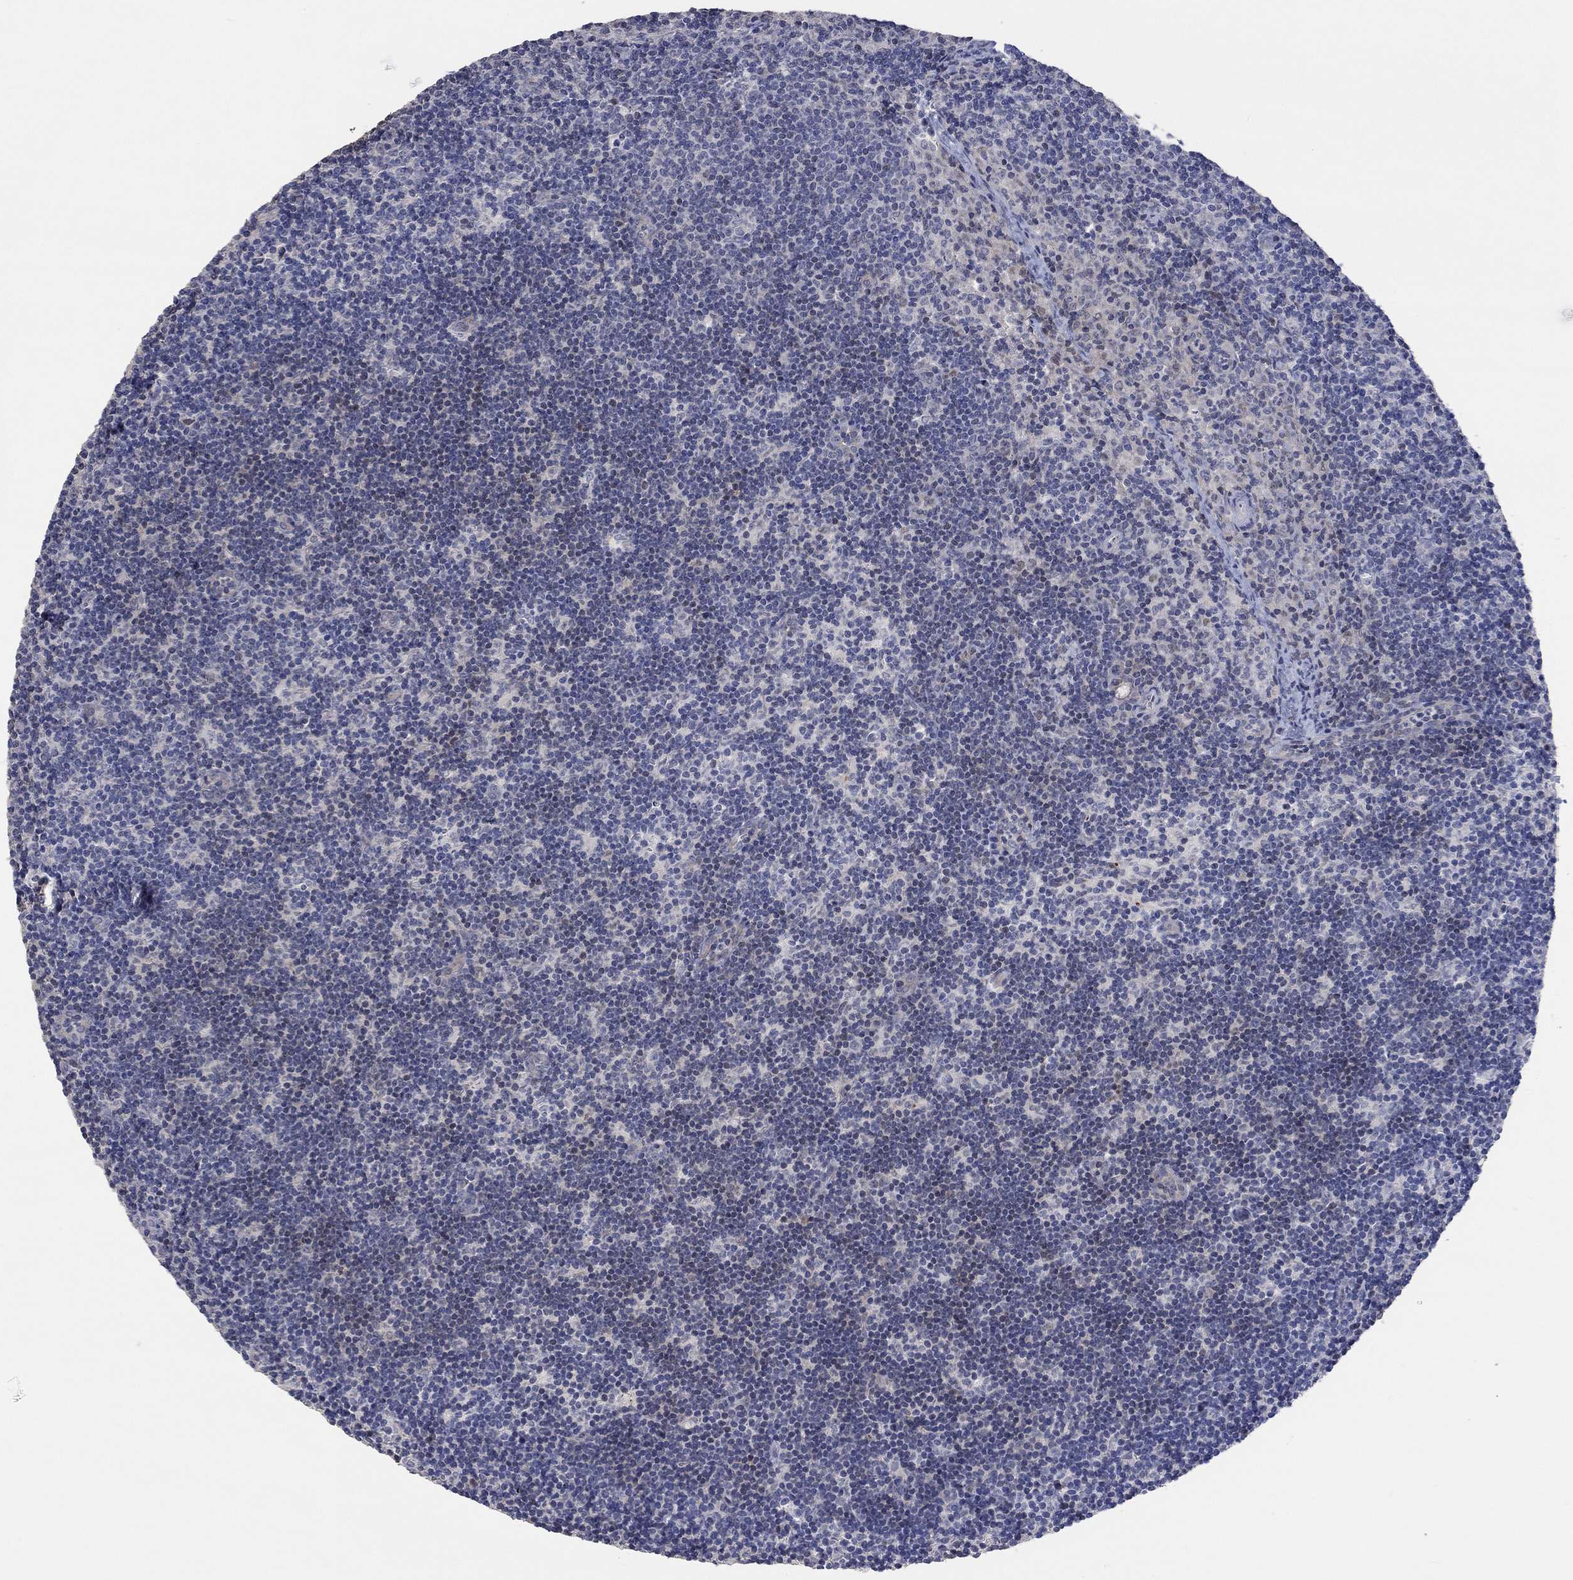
{"staining": {"intensity": "negative", "quantity": "none", "location": "none"}, "tissue": "lymph node", "cell_type": "Germinal center cells", "image_type": "normal", "snomed": [{"axis": "morphology", "description": "Normal tissue, NOS"}, {"axis": "topography", "description": "Lymph node"}], "caption": "Micrograph shows no significant protein positivity in germinal center cells of normal lymph node. (DAB IHC, high magnification).", "gene": "PNMA5", "patient": {"sex": "female", "age": 34}}